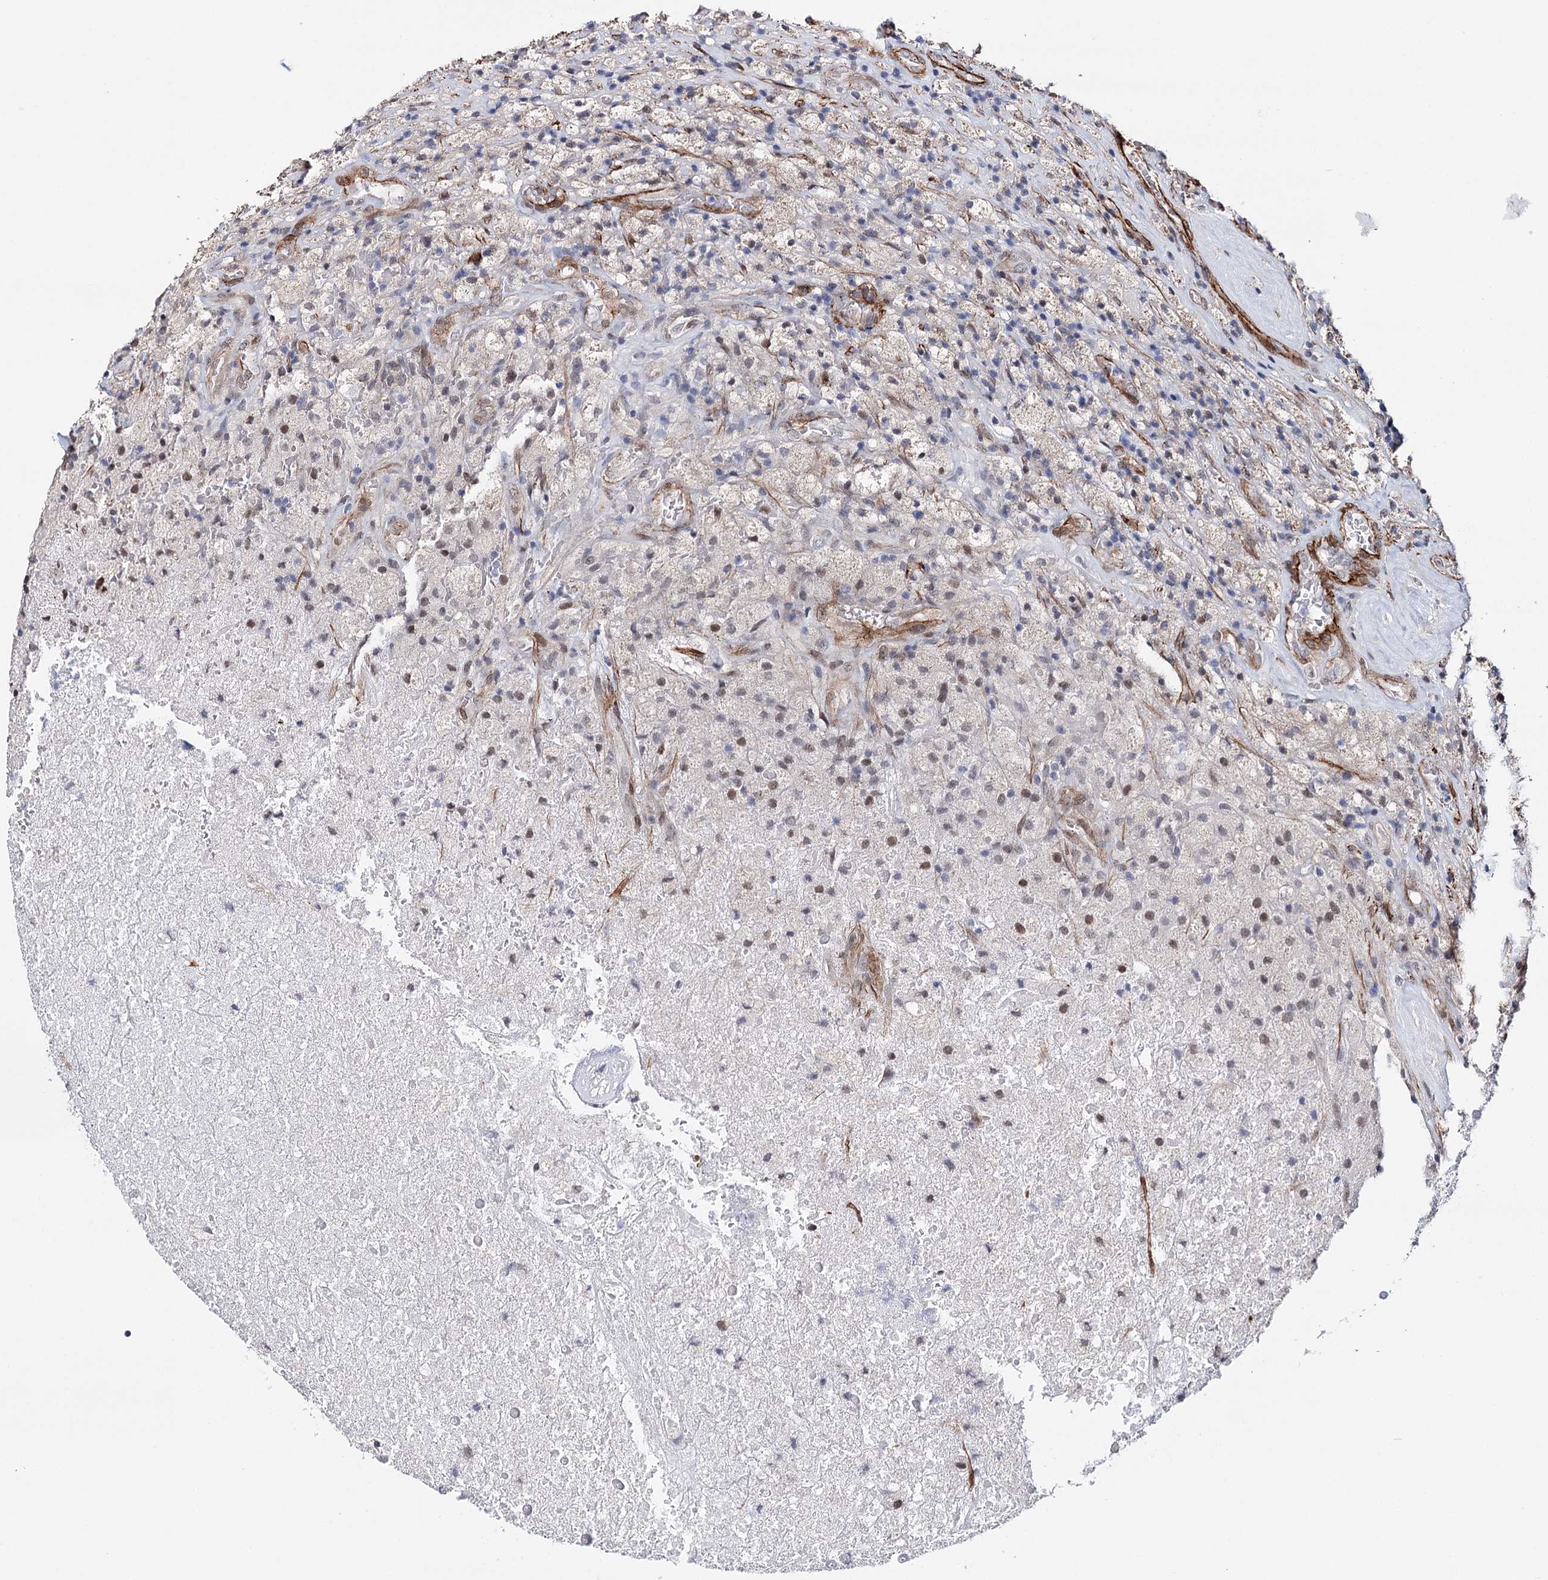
{"staining": {"intensity": "negative", "quantity": "none", "location": "none"}, "tissue": "glioma", "cell_type": "Tumor cells", "image_type": "cancer", "snomed": [{"axis": "morphology", "description": "Glioma, malignant, High grade"}, {"axis": "topography", "description": "Brain"}], "caption": "Glioma was stained to show a protein in brown. There is no significant expression in tumor cells. Brightfield microscopy of immunohistochemistry stained with DAB (3,3'-diaminobenzidine) (brown) and hematoxylin (blue), captured at high magnification.", "gene": "CFAP46", "patient": {"sex": "male", "age": 69}}